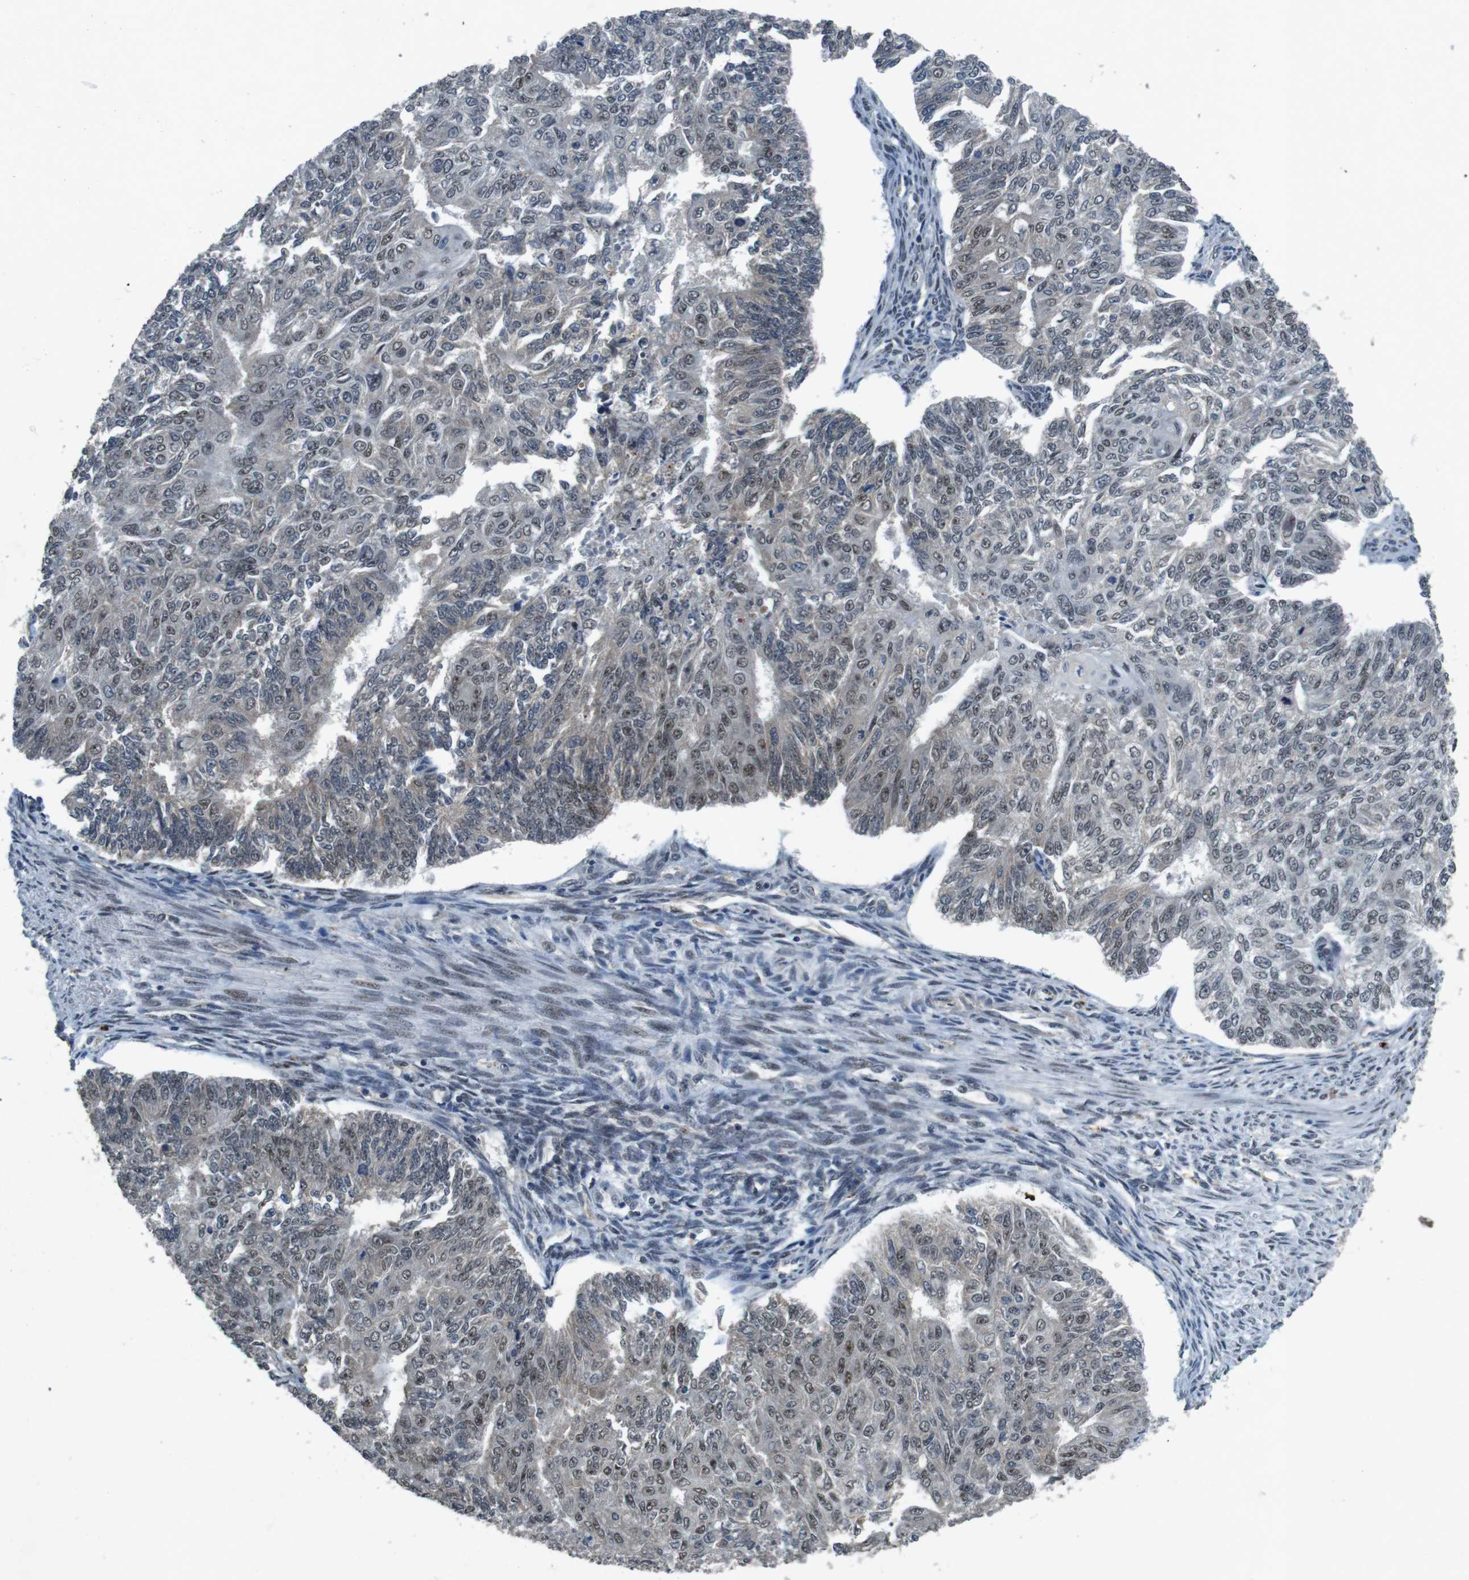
{"staining": {"intensity": "weak", "quantity": "25%-75%", "location": "nuclear"}, "tissue": "endometrial cancer", "cell_type": "Tumor cells", "image_type": "cancer", "snomed": [{"axis": "morphology", "description": "Adenocarcinoma, NOS"}, {"axis": "topography", "description": "Endometrium"}], "caption": "A photomicrograph showing weak nuclear positivity in approximately 25%-75% of tumor cells in endometrial cancer, as visualized by brown immunohistochemical staining.", "gene": "USP7", "patient": {"sex": "female", "age": 32}}